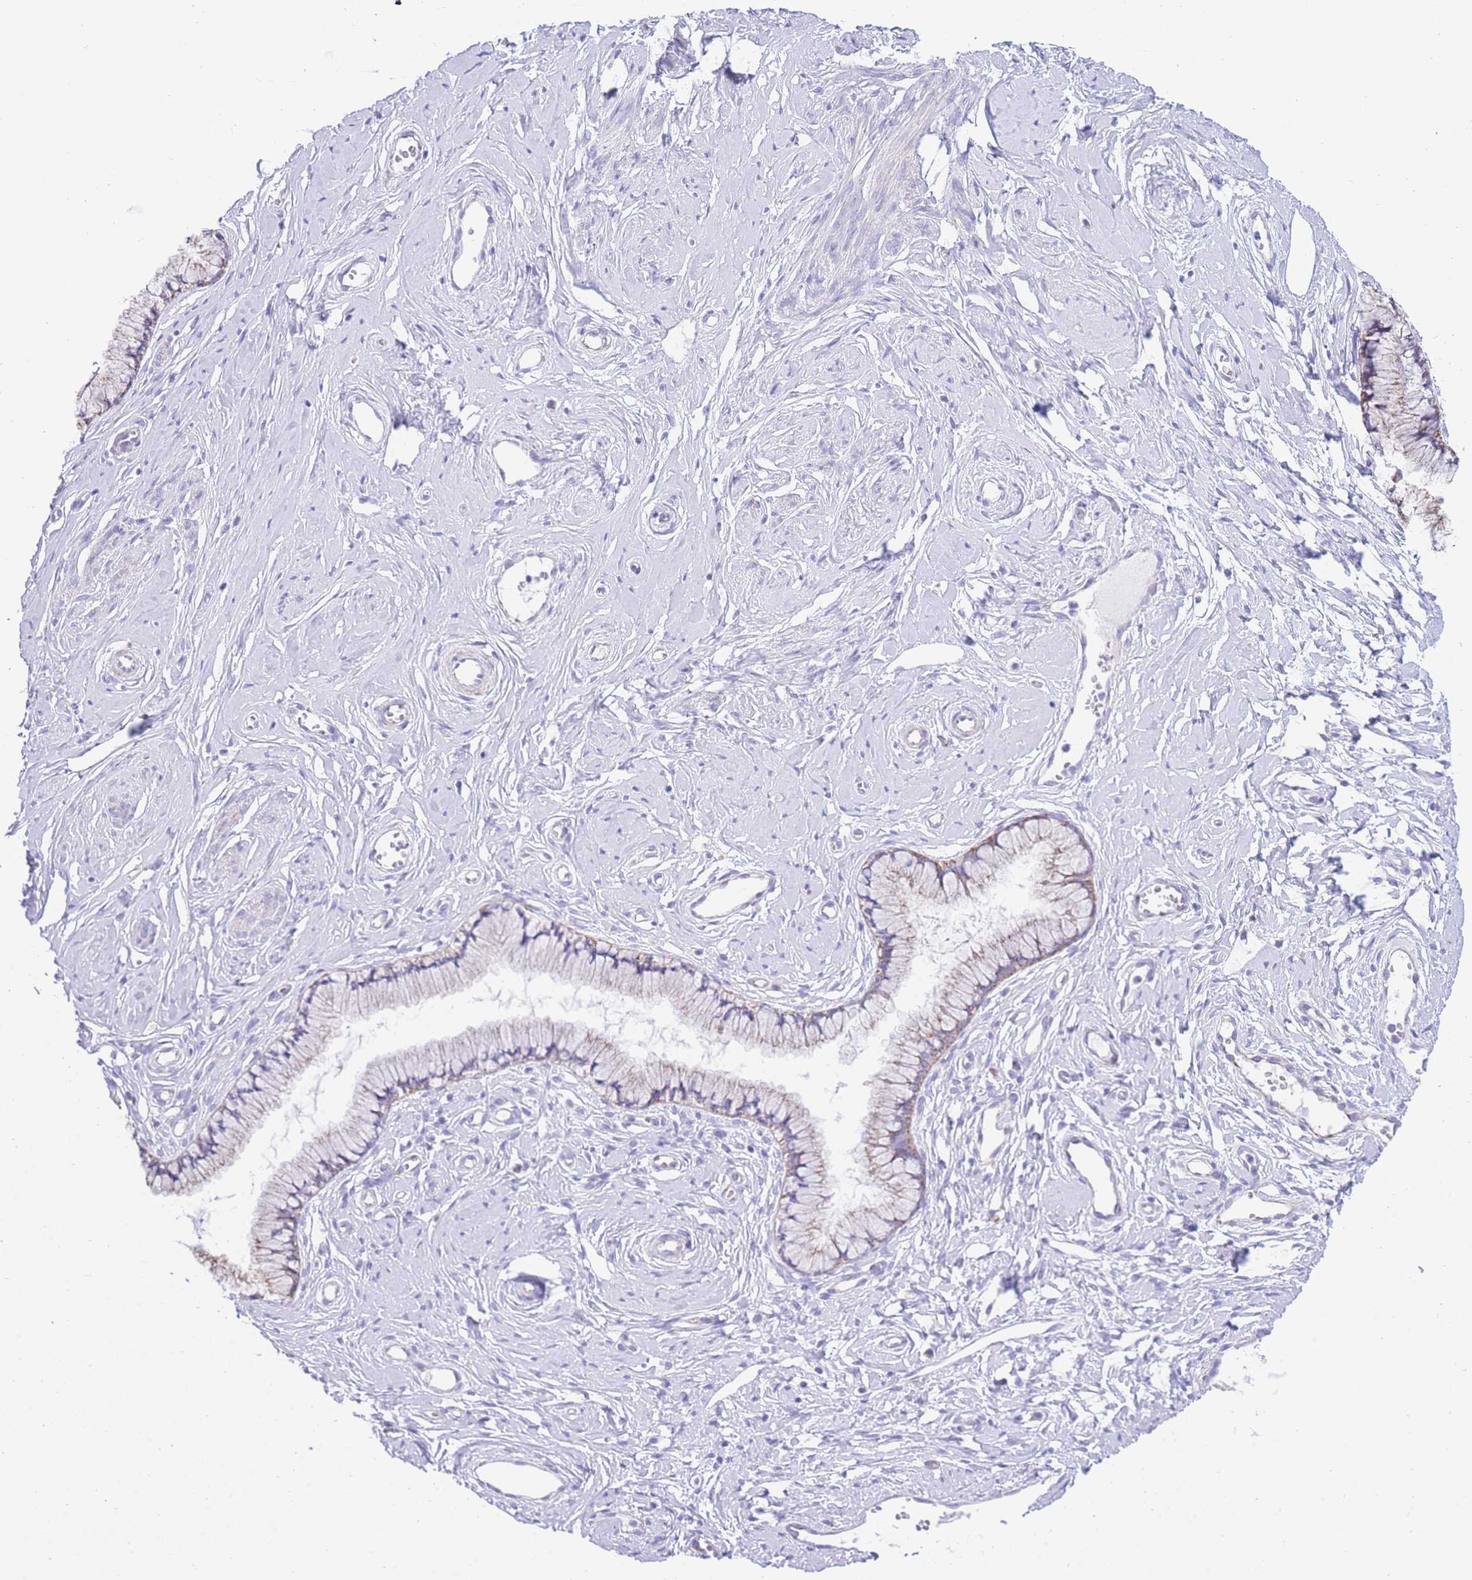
{"staining": {"intensity": "weak", "quantity": "25%-75%", "location": "cytoplasmic/membranous"}, "tissue": "cervix", "cell_type": "Glandular cells", "image_type": "normal", "snomed": [{"axis": "morphology", "description": "Normal tissue, NOS"}, {"axis": "topography", "description": "Cervix"}], "caption": "Immunohistochemical staining of unremarkable cervix reveals 25%-75% levels of weak cytoplasmic/membranous protein positivity in approximately 25%-75% of glandular cells.", "gene": "ACSM4", "patient": {"sex": "female", "age": 40}}